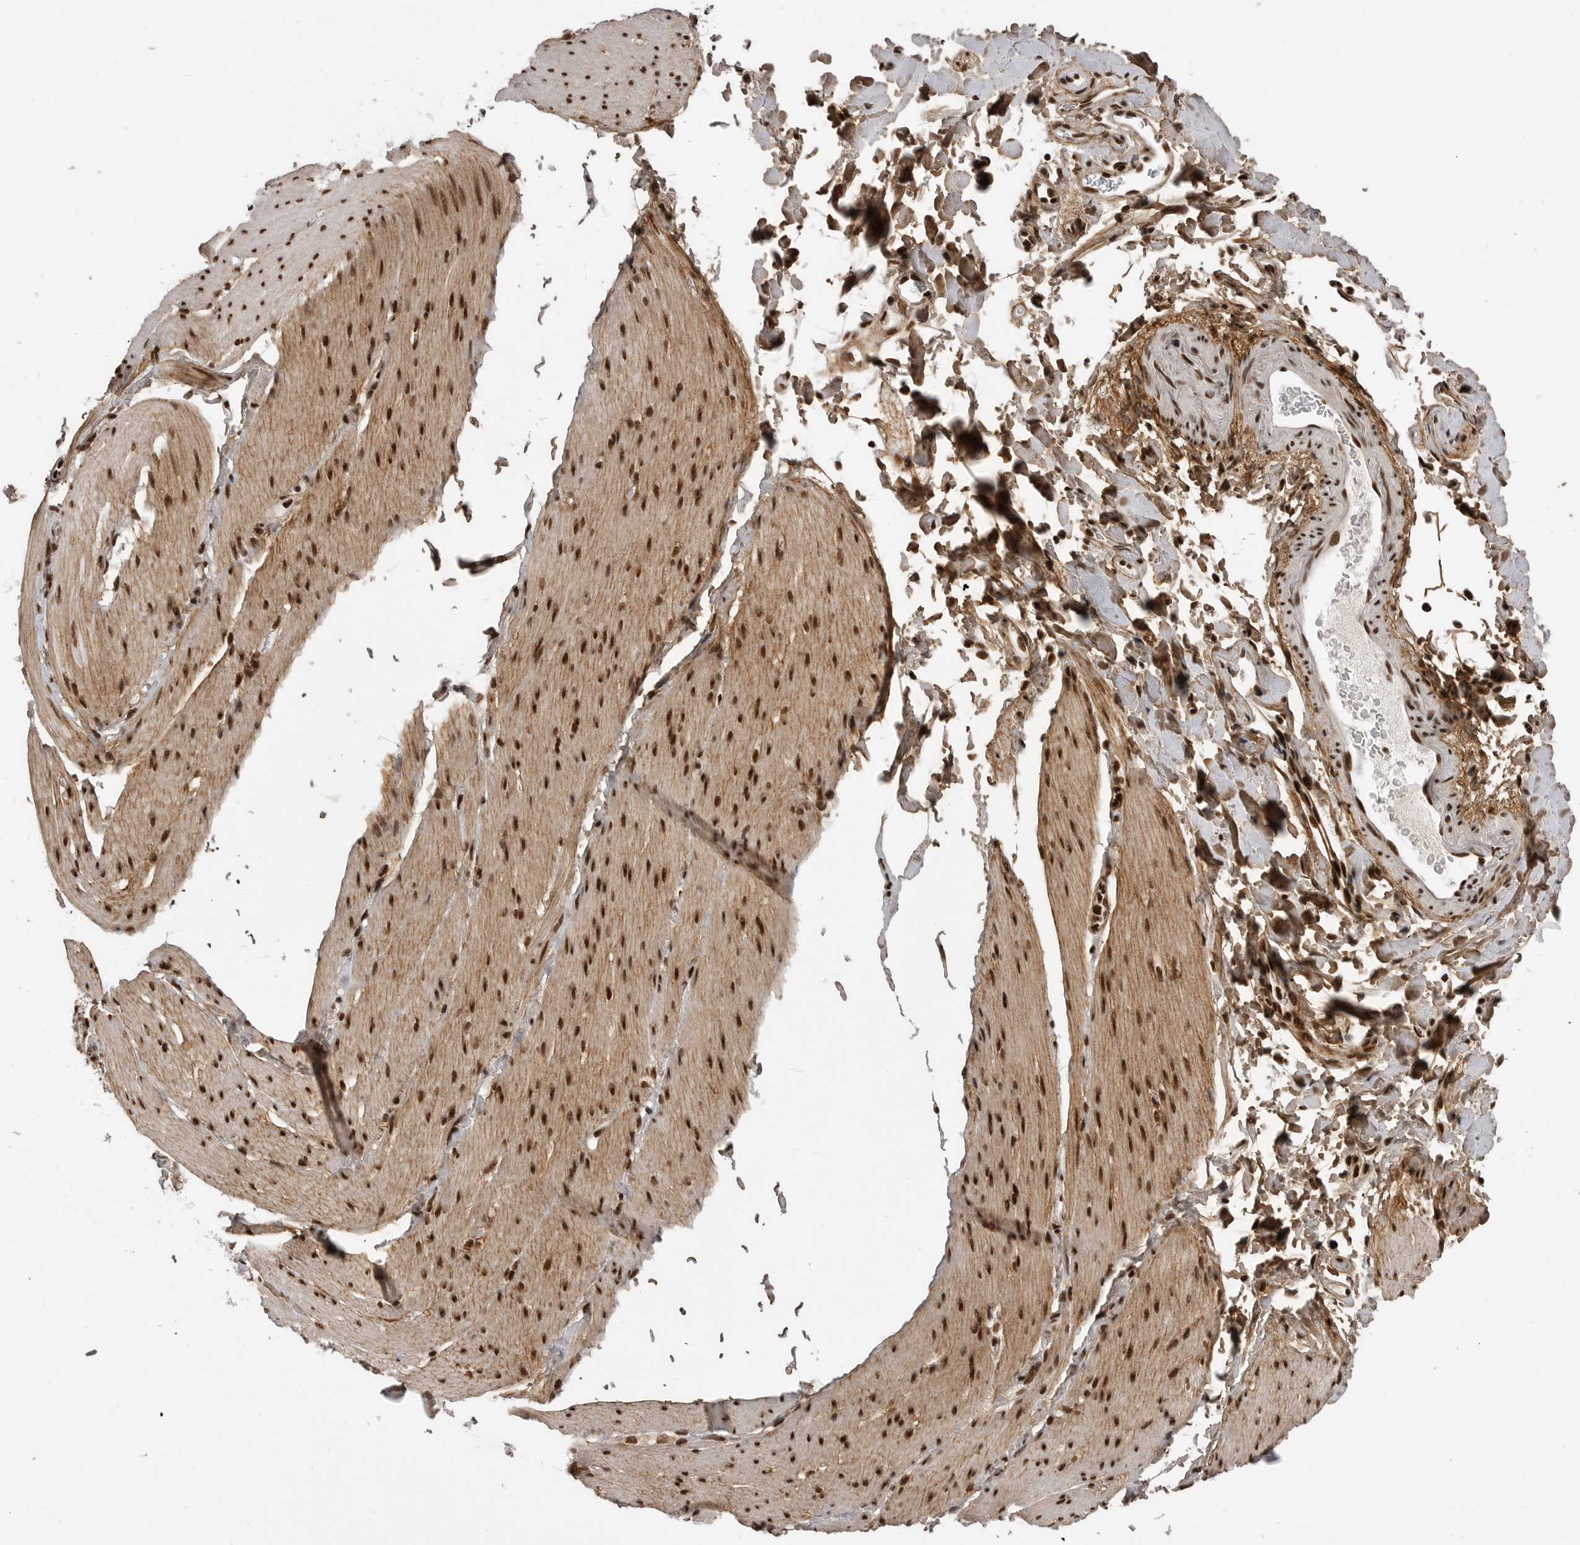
{"staining": {"intensity": "strong", "quantity": ">75%", "location": "cytoplasmic/membranous,nuclear"}, "tissue": "smooth muscle", "cell_type": "Smooth muscle cells", "image_type": "normal", "snomed": [{"axis": "morphology", "description": "Normal tissue, NOS"}, {"axis": "topography", "description": "Smooth muscle"}, {"axis": "topography", "description": "Small intestine"}], "caption": "Smooth muscle cells exhibit strong cytoplasmic/membranous,nuclear positivity in about >75% of cells in normal smooth muscle. (IHC, brightfield microscopy, high magnification).", "gene": "PPP1R8", "patient": {"sex": "female", "age": 84}}